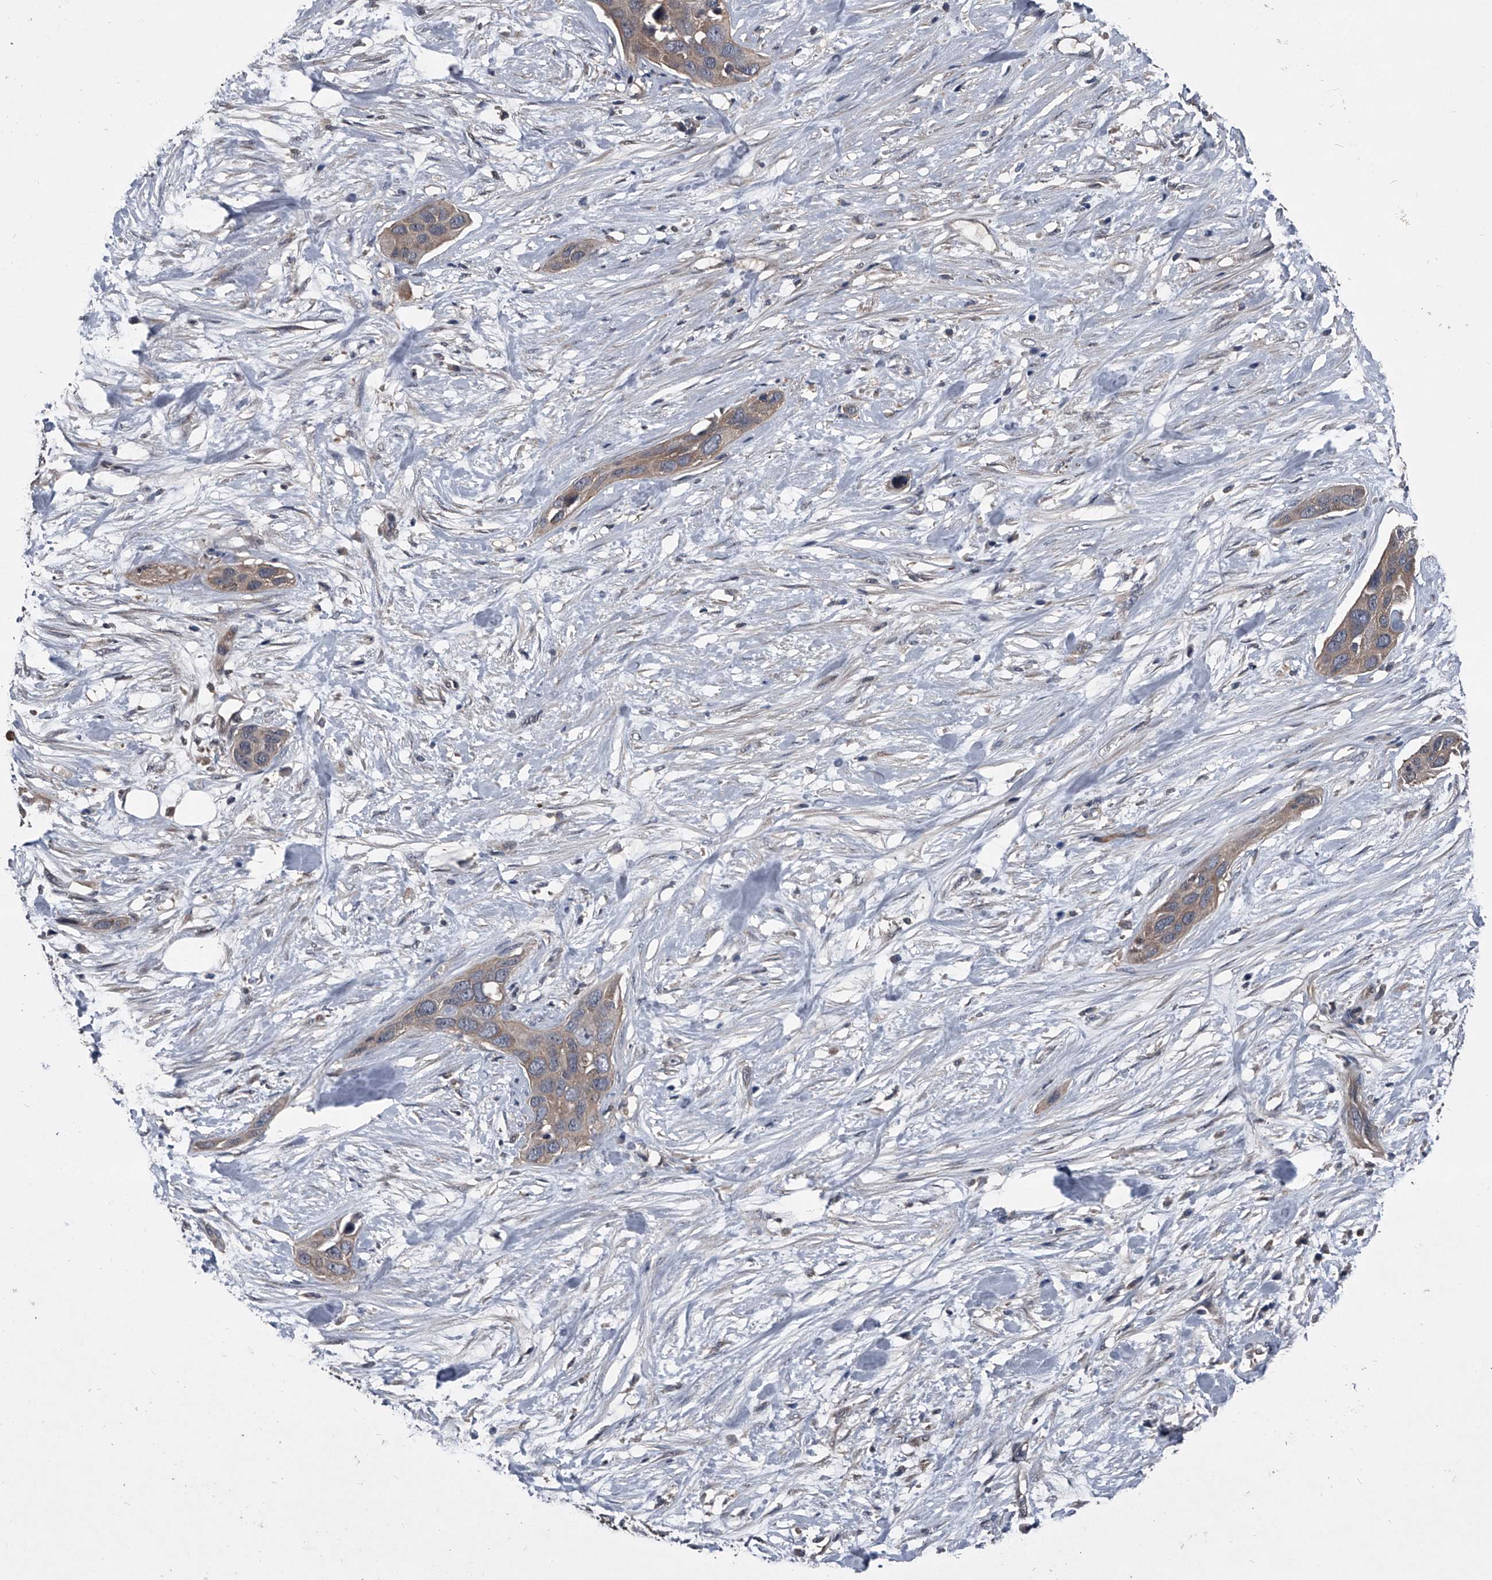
{"staining": {"intensity": "weak", "quantity": ">75%", "location": "cytoplasmic/membranous"}, "tissue": "pancreatic cancer", "cell_type": "Tumor cells", "image_type": "cancer", "snomed": [{"axis": "morphology", "description": "Adenocarcinoma, NOS"}, {"axis": "topography", "description": "Pancreas"}], "caption": "DAB immunohistochemical staining of human pancreatic adenocarcinoma displays weak cytoplasmic/membranous protein expression in about >75% of tumor cells.", "gene": "KIF13A", "patient": {"sex": "female", "age": 60}}